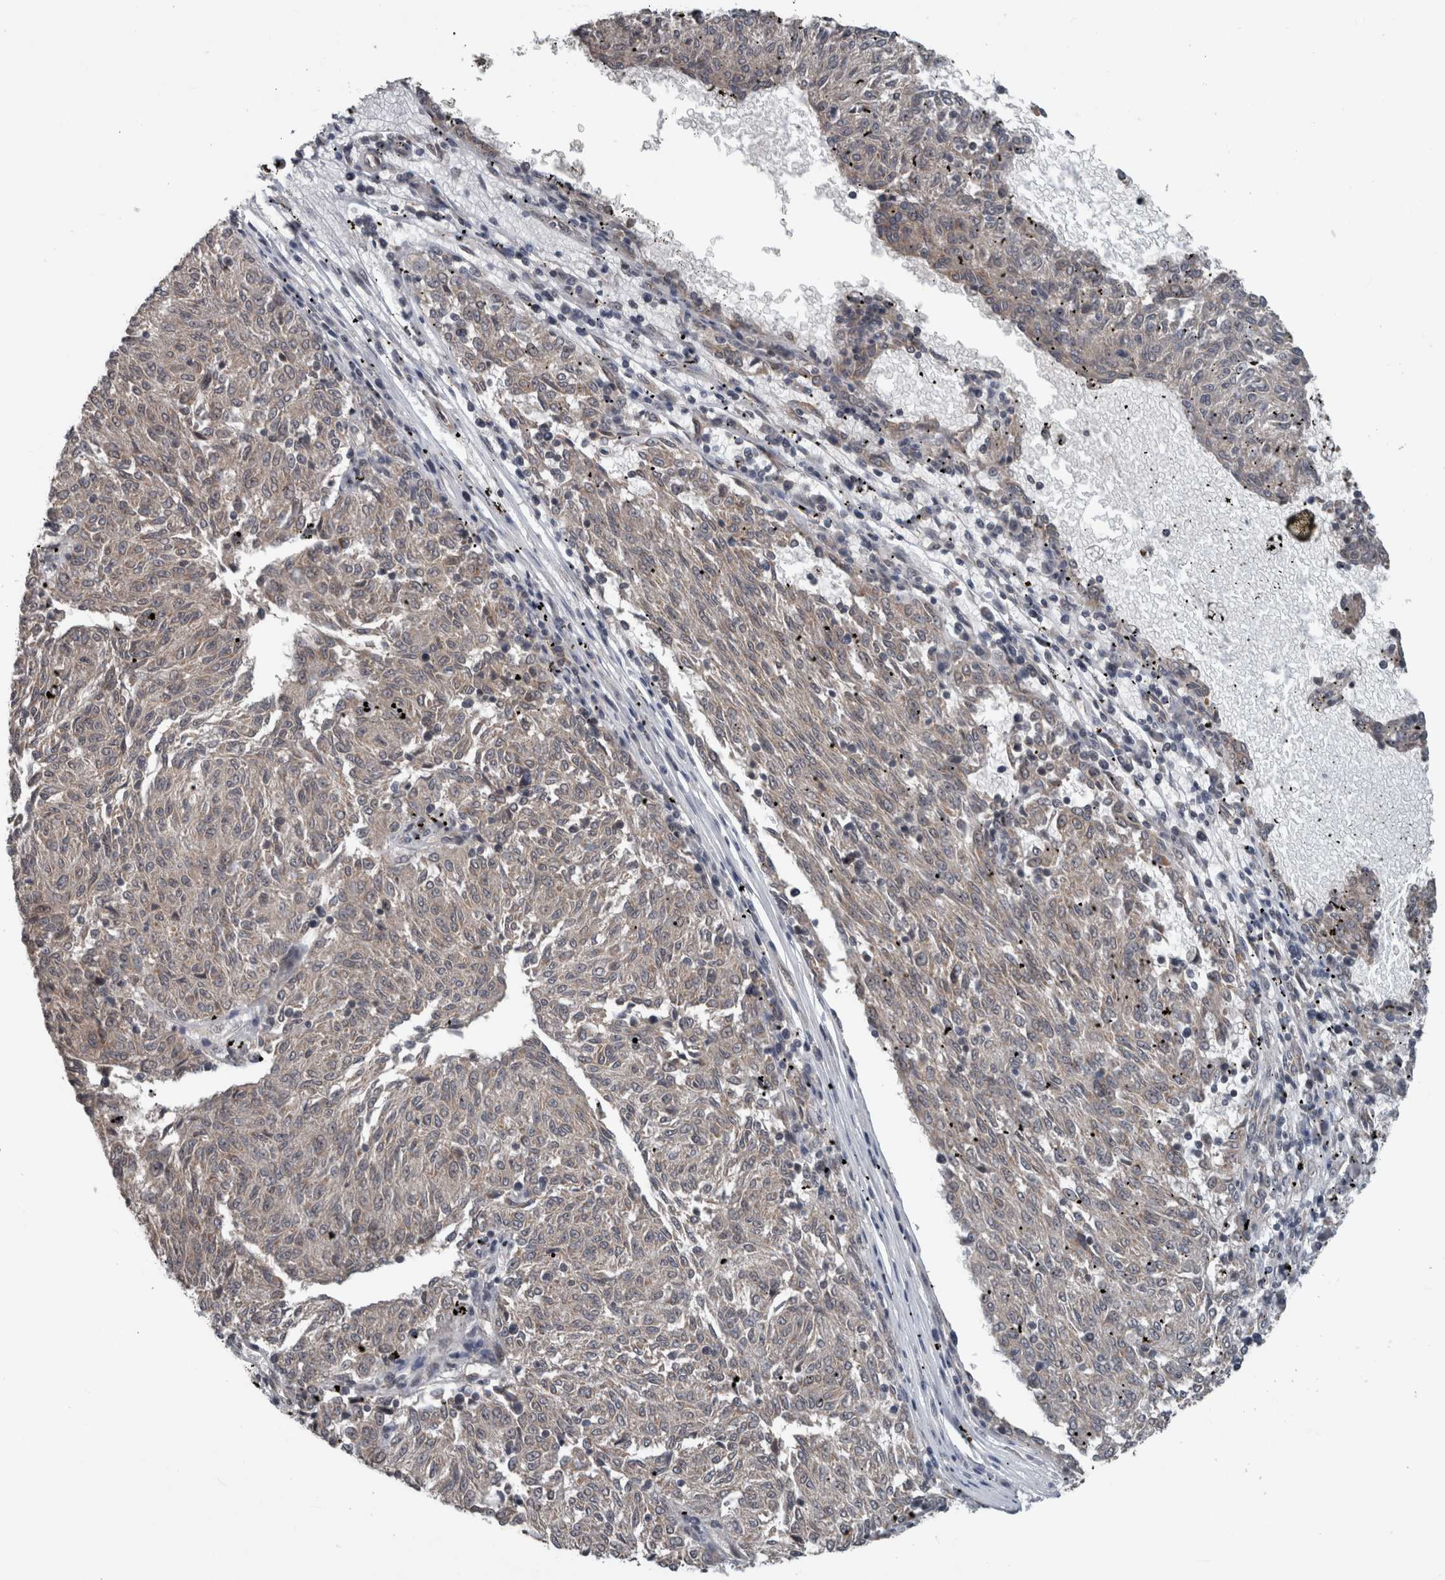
{"staining": {"intensity": "negative", "quantity": "none", "location": "none"}, "tissue": "melanoma", "cell_type": "Tumor cells", "image_type": "cancer", "snomed": [{"axis": "morphology", "description": "Malignant melanoma, NOS"}, {"axis": "topography", "description": "Skin"}], "caption": "Immunohistochemical staining of human malignant melanoma demonstrates no significant expression in tumor cells. Brightfield microscopy of IHC stained with DAB (3,3'-diaminobenzidine) (brown) and hematoxylin (blue), captured at high magnification.", "gene": "ENY2", "patient": {"sex": "female", "age": 72}}